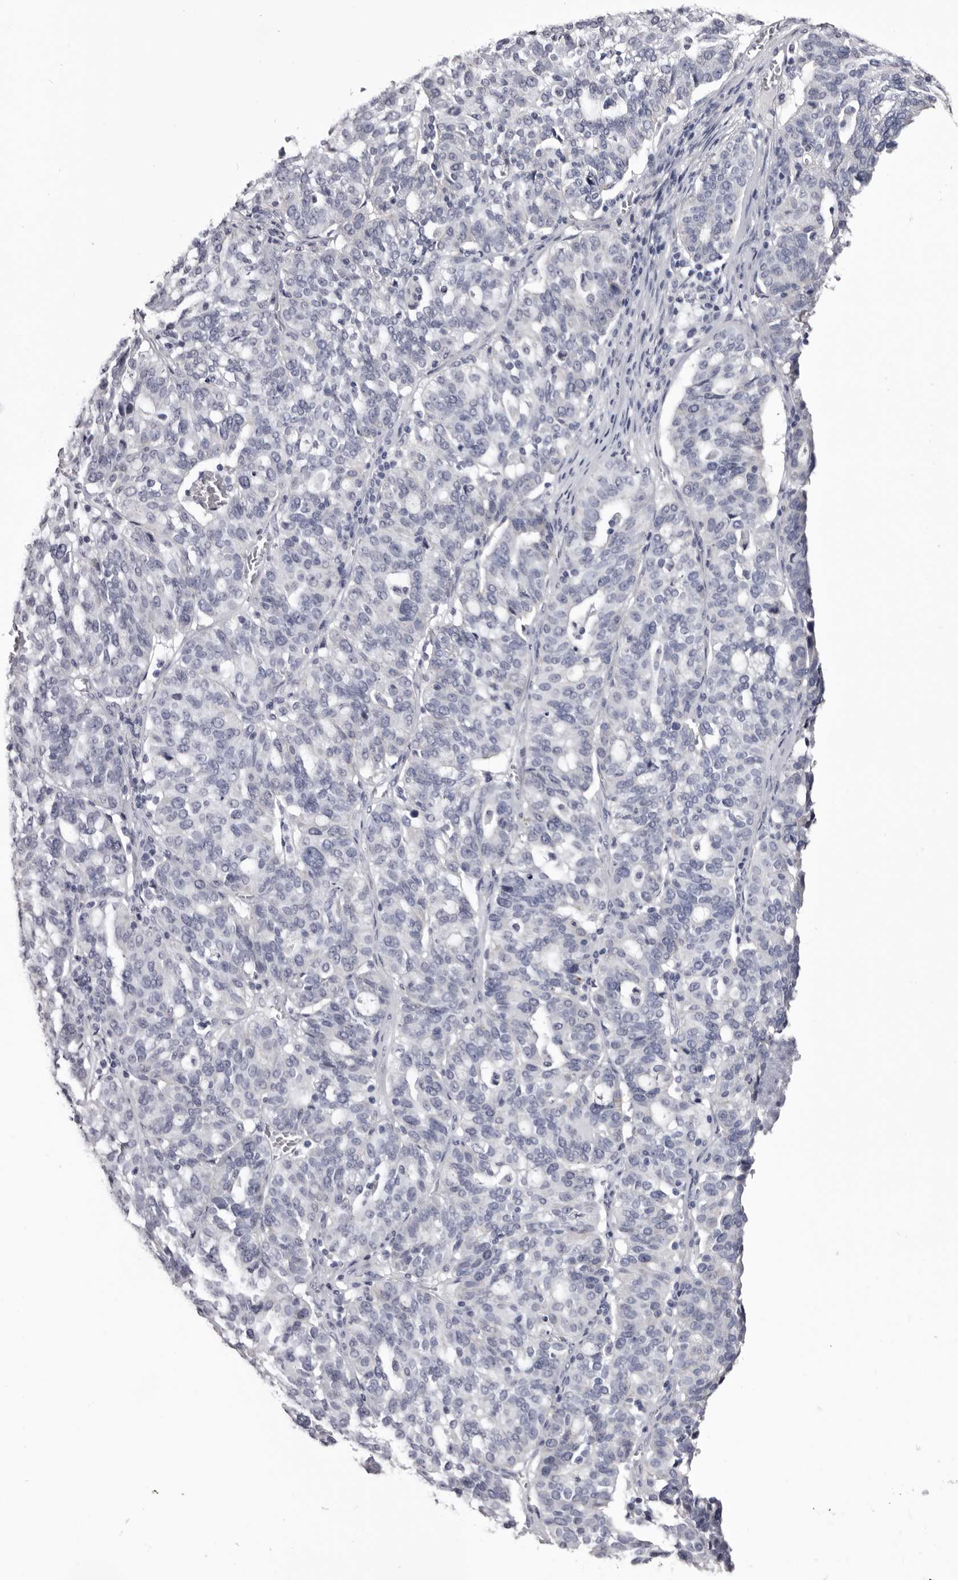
{"staining": {"intensity": "negative", "quantity": "none", "location": "none"}, "tissue": "ovarian cancer", "cell_type": "Tumor cells", "image_type": "cancer", "snomed": [{"axis": "morphology", "description": "Cystadenocarcinoma, serous, NOS"}, {"axis": "topography", "description": "Ovary"}], "caption": "High magnification brightfield microscopy of ovarian cancer (serous cystadenocarcinoma) stained with DAB (brown) and counterstained with hematoxylin (blue): tumor cells show no significant positivity.", "gene": "CASQ1", "patient": {"sex": "female", "age": 59}}